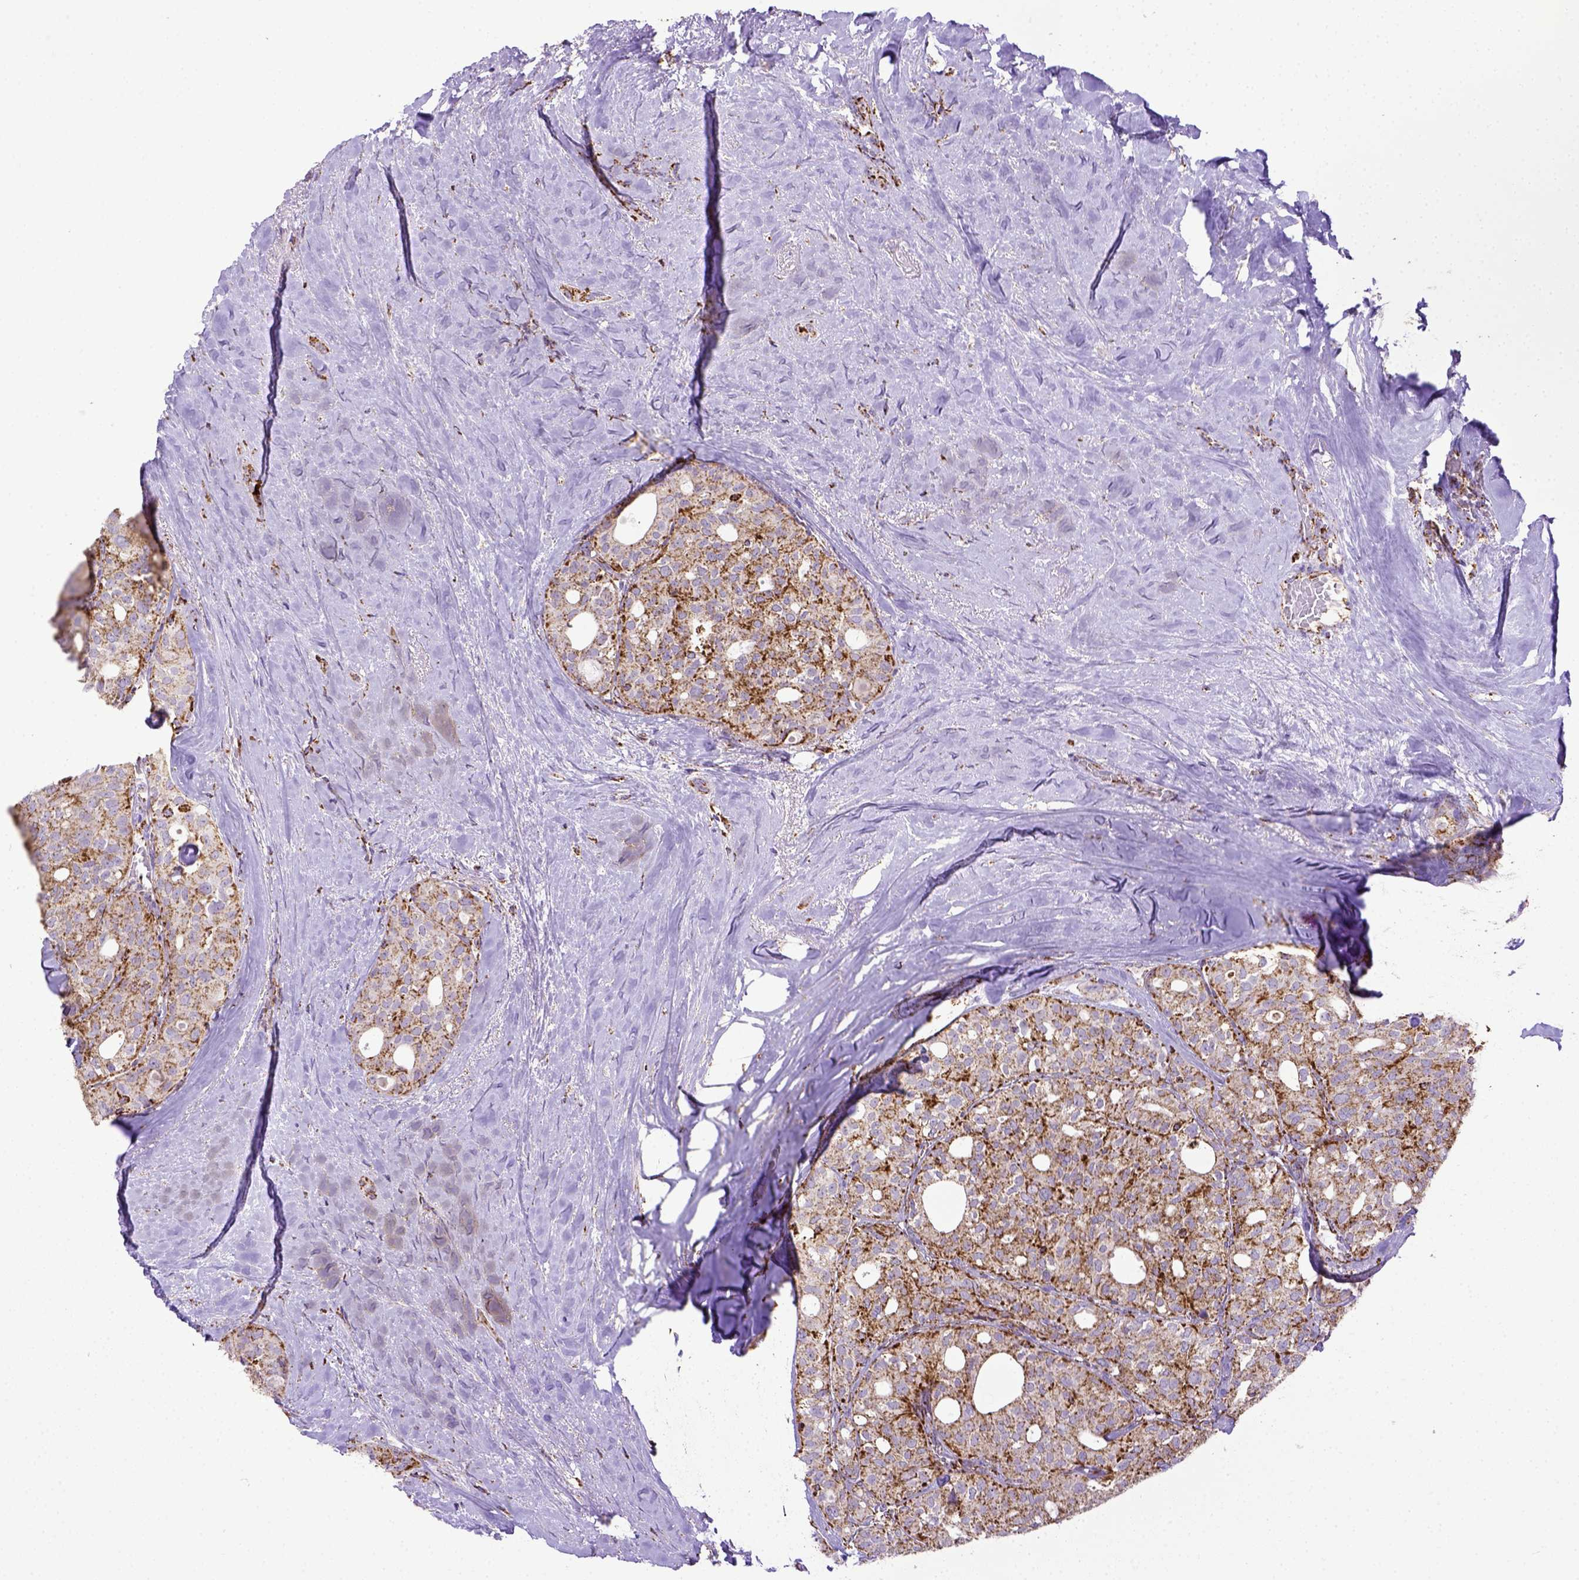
{"staining": {"intensity": "moderate", "quantity": ">75%", "location": "cytoplasmic/membranous"}, "tissue": "thyroid cancer", "cell_type": "Tumor cells", "image_type": "cancer", "snomed": [{"axis": "morphology", "description": "Follicular adenoma carcinoma, NOS"}, {"axis": "topography", "description": "Thyroid gland"}], "caption": "Moderate cytoplasmic/membranous protein staining is identified in approximately >75% of tumor cells in thyroid cancer.", "gene": "MT-CO1", "patient": {"sex": "male", "age": 75}}